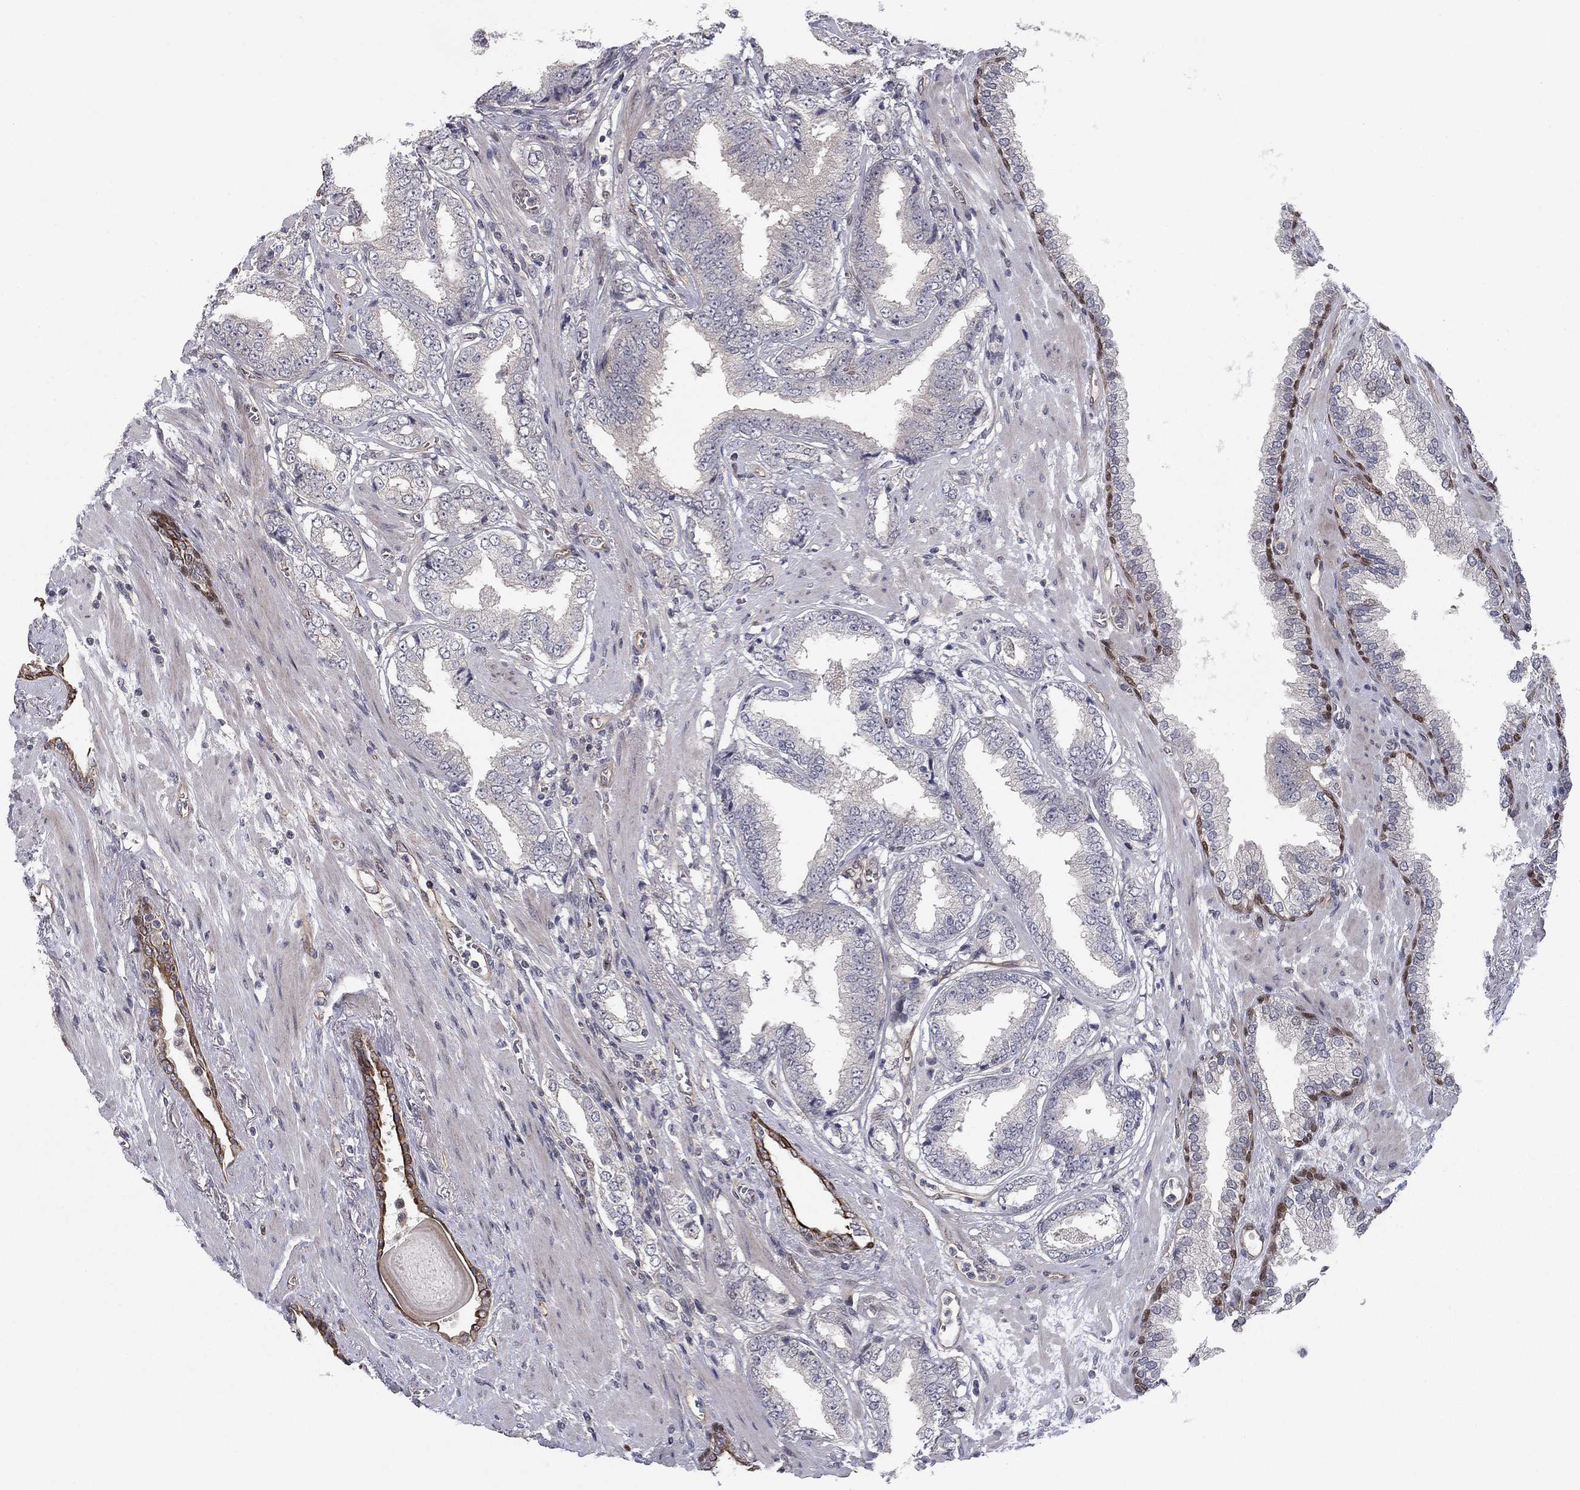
{"staining": {"intensity": "negative", "quantity": "none", "location": "none"}, "tissue": "prostate cancer", "cell_type": "Tumor cells", "image_type": "cancer", "snomed": [{"axis": "morphology", "description": "Adenocarcinoma, Low grade"}, {"axis": "topography", "description": "Prostate"}], "caption": "The photomicrograph shows no significant expression in tumor cells of adenocarcinoma (low-grade) (prostate).", "gene": "BCL11A", "patient": {"sex": "male", "age": 69}}